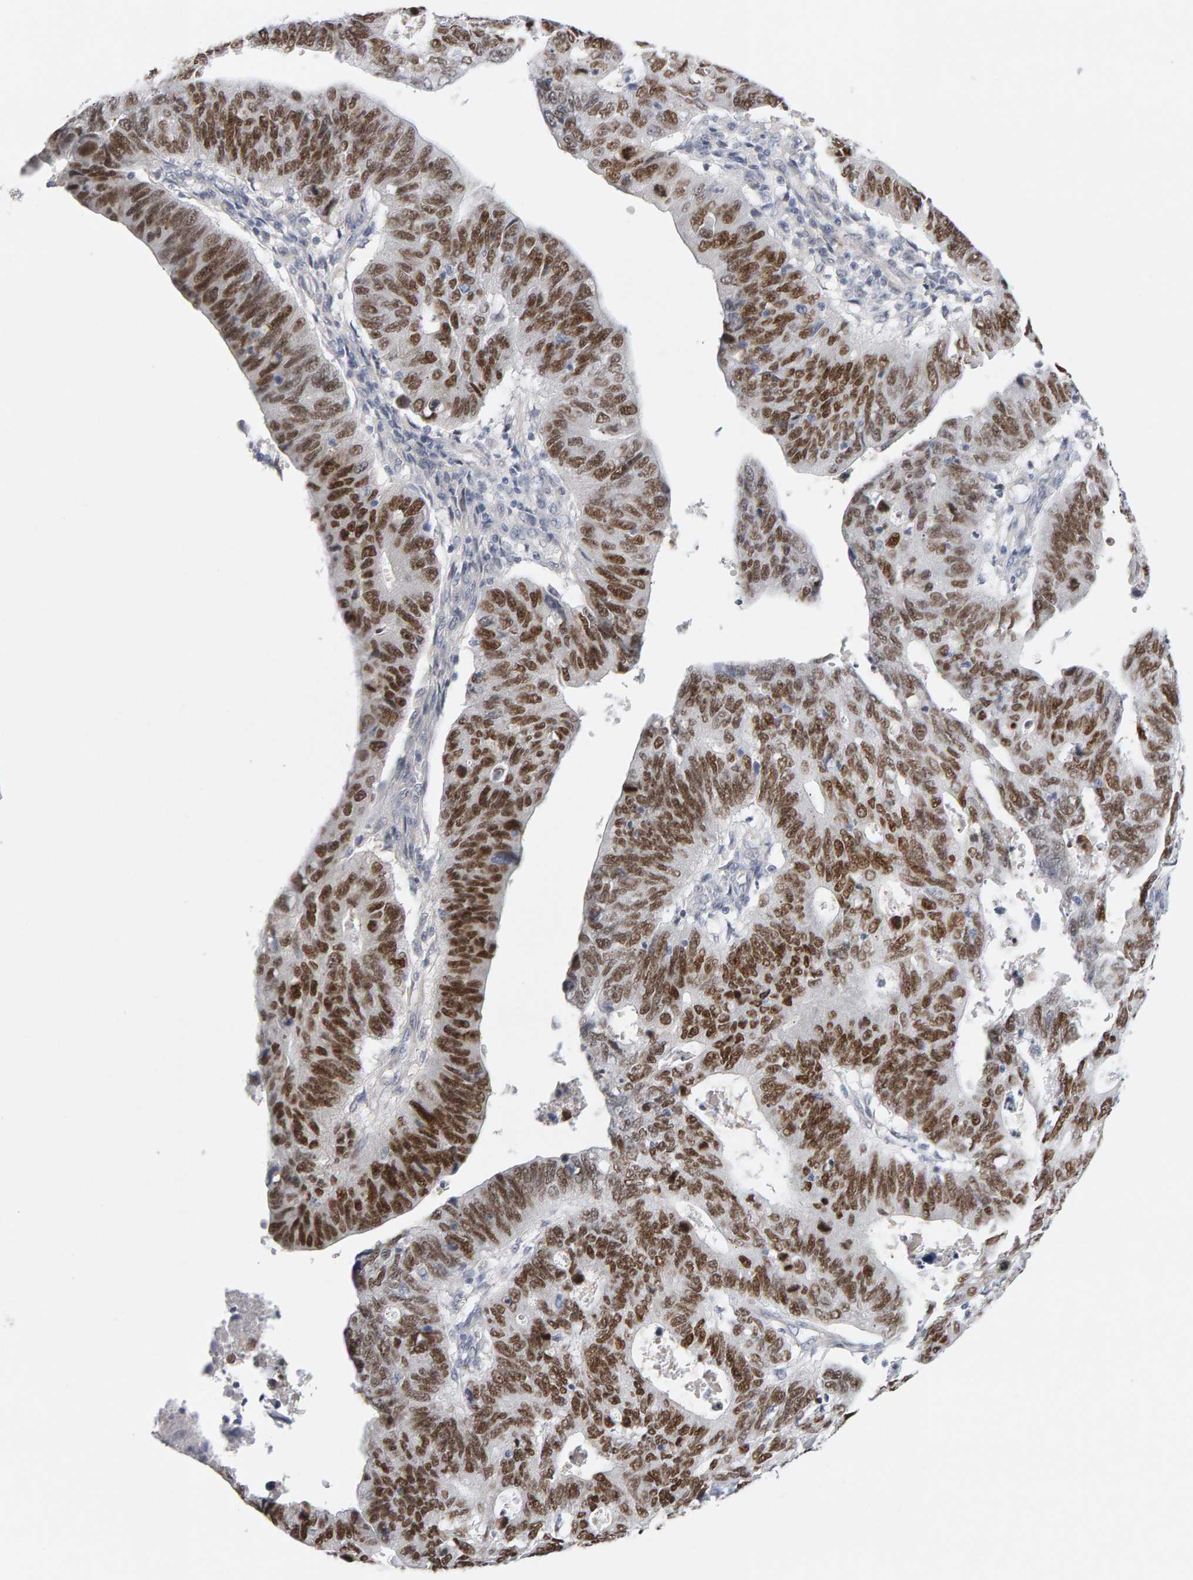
{"staining": {"intensity": "strong", "quantity": ">75%", "location": "nuclear"}, "tissue": "stomach cancer", "cell_type": "Tumor cells", "image_type": "cancer", "snomed": [{"axis": "morphology", "description": "Adenocarcinoma, NOS"}, {"axis": "topography", "description": "Stomach"}], "caption": "Stomach adenocarcinoma stained with a protein marker reveals strong staining in tumor cells.", "gene": "HNF4A", "patient": {"sex": "male", "age": 59}}